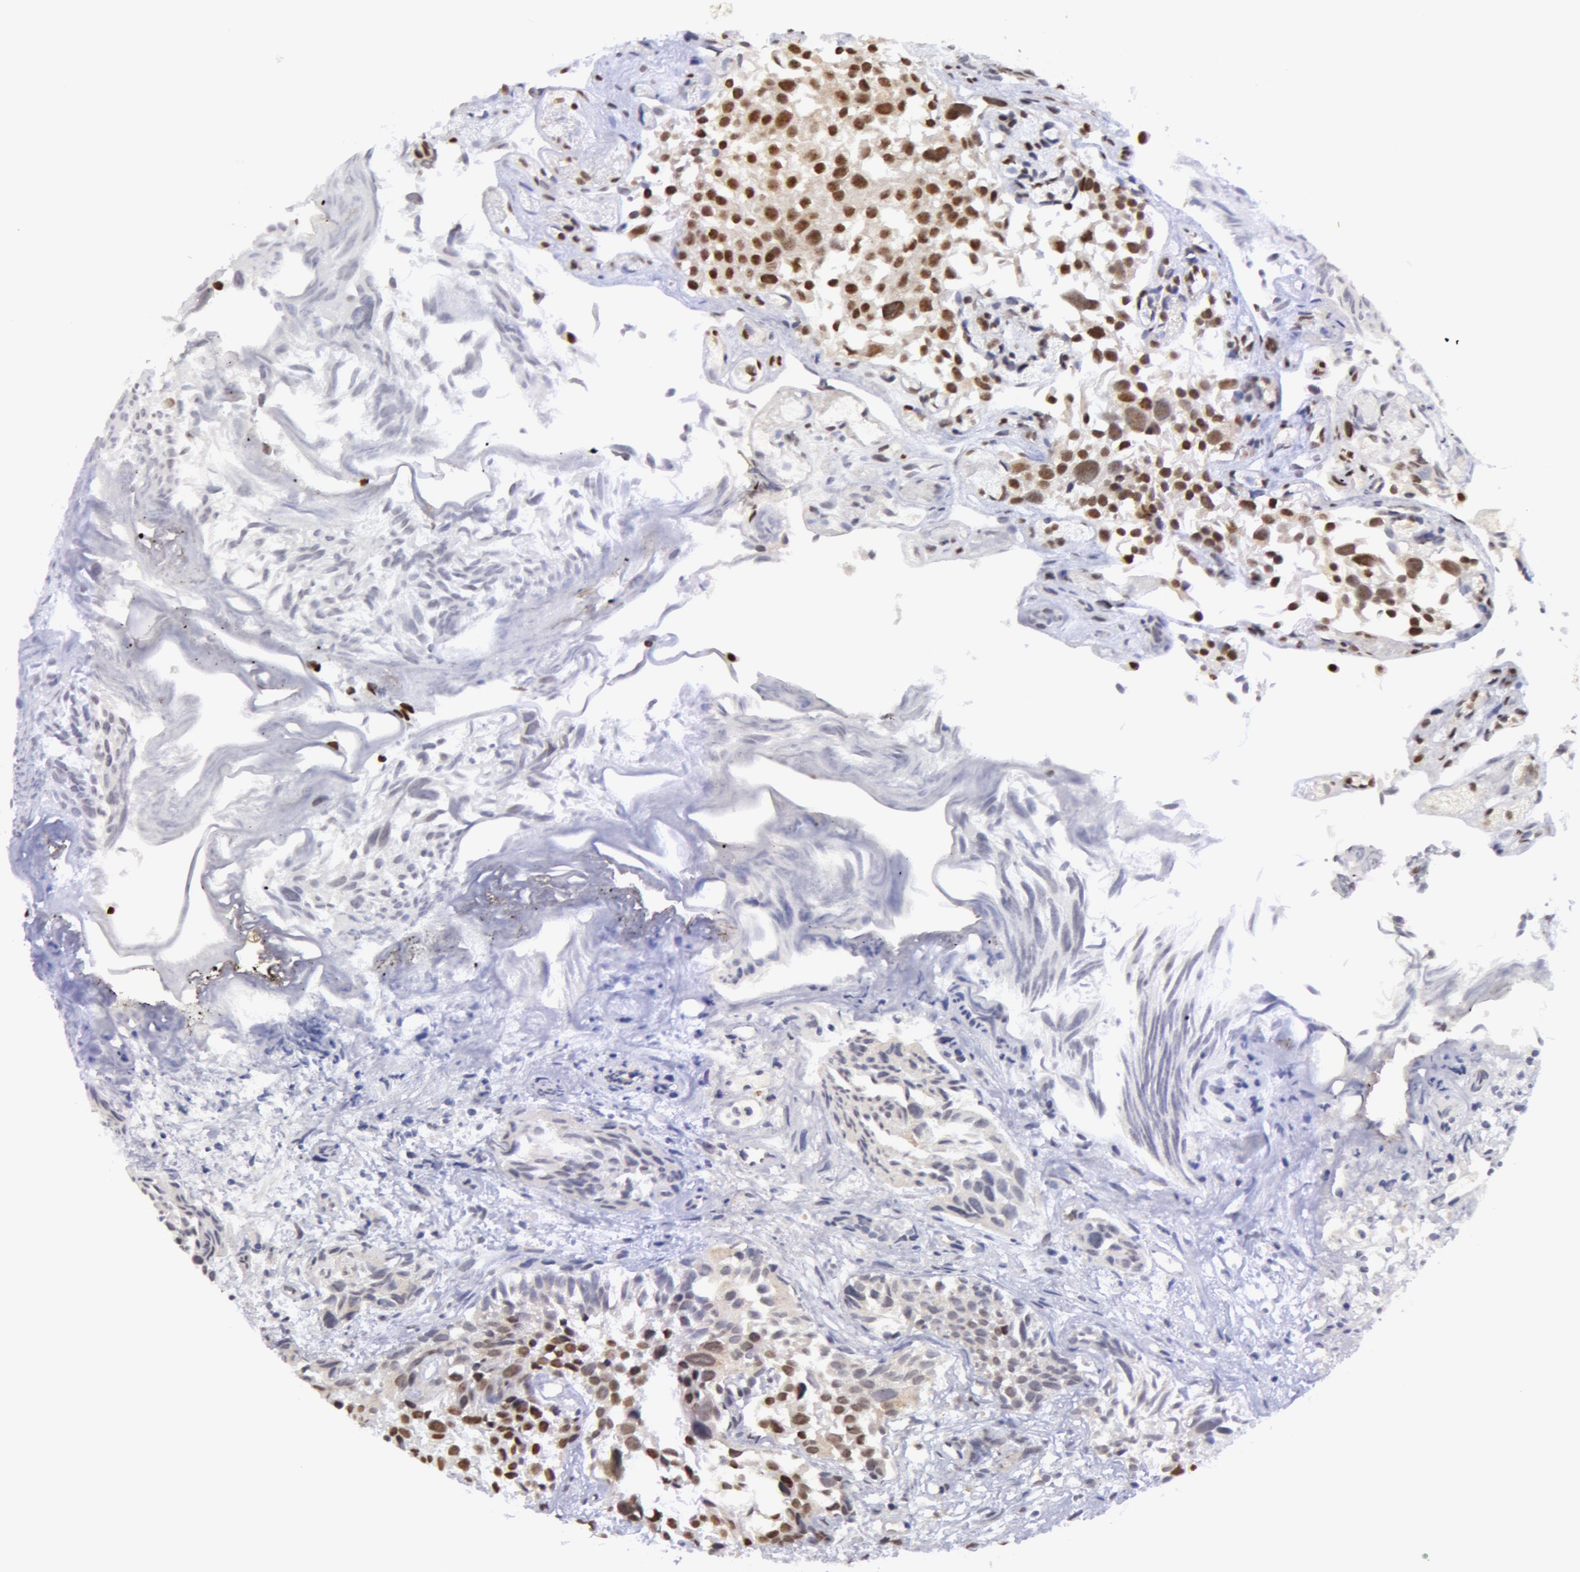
{"staining": {"intensity": "moderate", "quantity": "25%-75%", "location": "cytoplasmic/membranous,nuclear"}, "tissue": "urothelial cancer", "cell_type": "Tumor cells", "image_type": "cancer", "snomed": [{"axis": "morphology", "description": "Urothelial carcinoma, High grade"}, {"axis": "topography", "description": "Urinary bladder"}], "caption": "High-power microscopy captured an immunohistochemistry (IHC) image of high-grade urothelial carcinoma, revealing moderate cytoplasmic/membranous and nuclear positivity in approximately 25%-75% of tumor cells. (IHC, brightfield microscopy, high magnification).", "gene": "VRTN", "patient": {"sex": "female", "age": 78}}